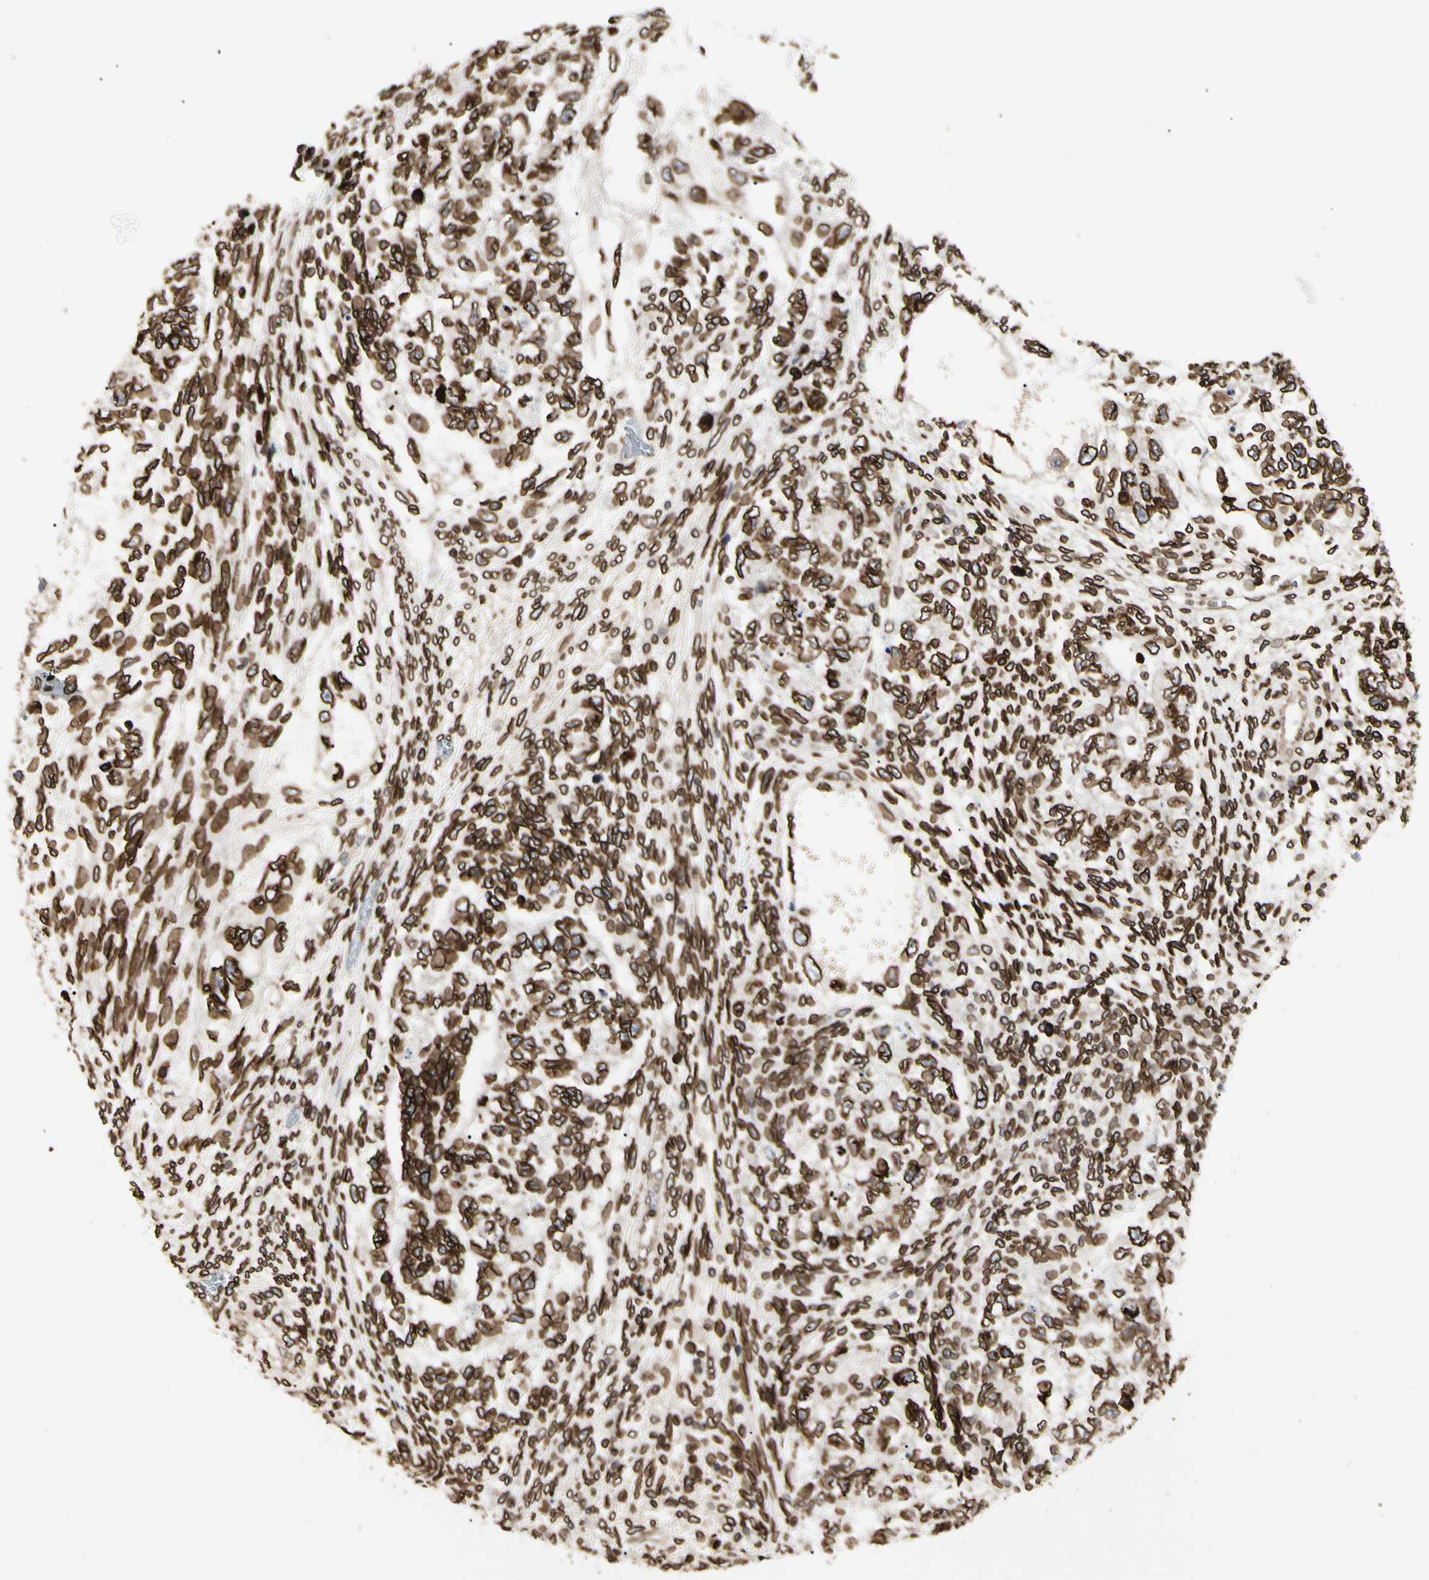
{"staining": {"intensity": "strong", "quantity": ">75%", "location": "cytoplasmic/membranous,nuclear"}, "tissue": "testis cancer", "cell_type": "Tumor cells", "image_type": "cancer", "snomed": [{"axis": "morphology", "description": "Normal tissue, NOS"}, {"axis": "morphology", "description": "Carcinoma, Embryonal, NOS"}, {"axis": "topography", "description": "Testis"}], "caption": "Immunohistochemical staining of human testis cancer (embryonal carcinoma) exhibits high levels of strong cytoplasmic/membranous and nuclear positivity in about >75% of tumor cells.", "gene": "TMPO", "patient": {"sex": "male", "age": 36}}